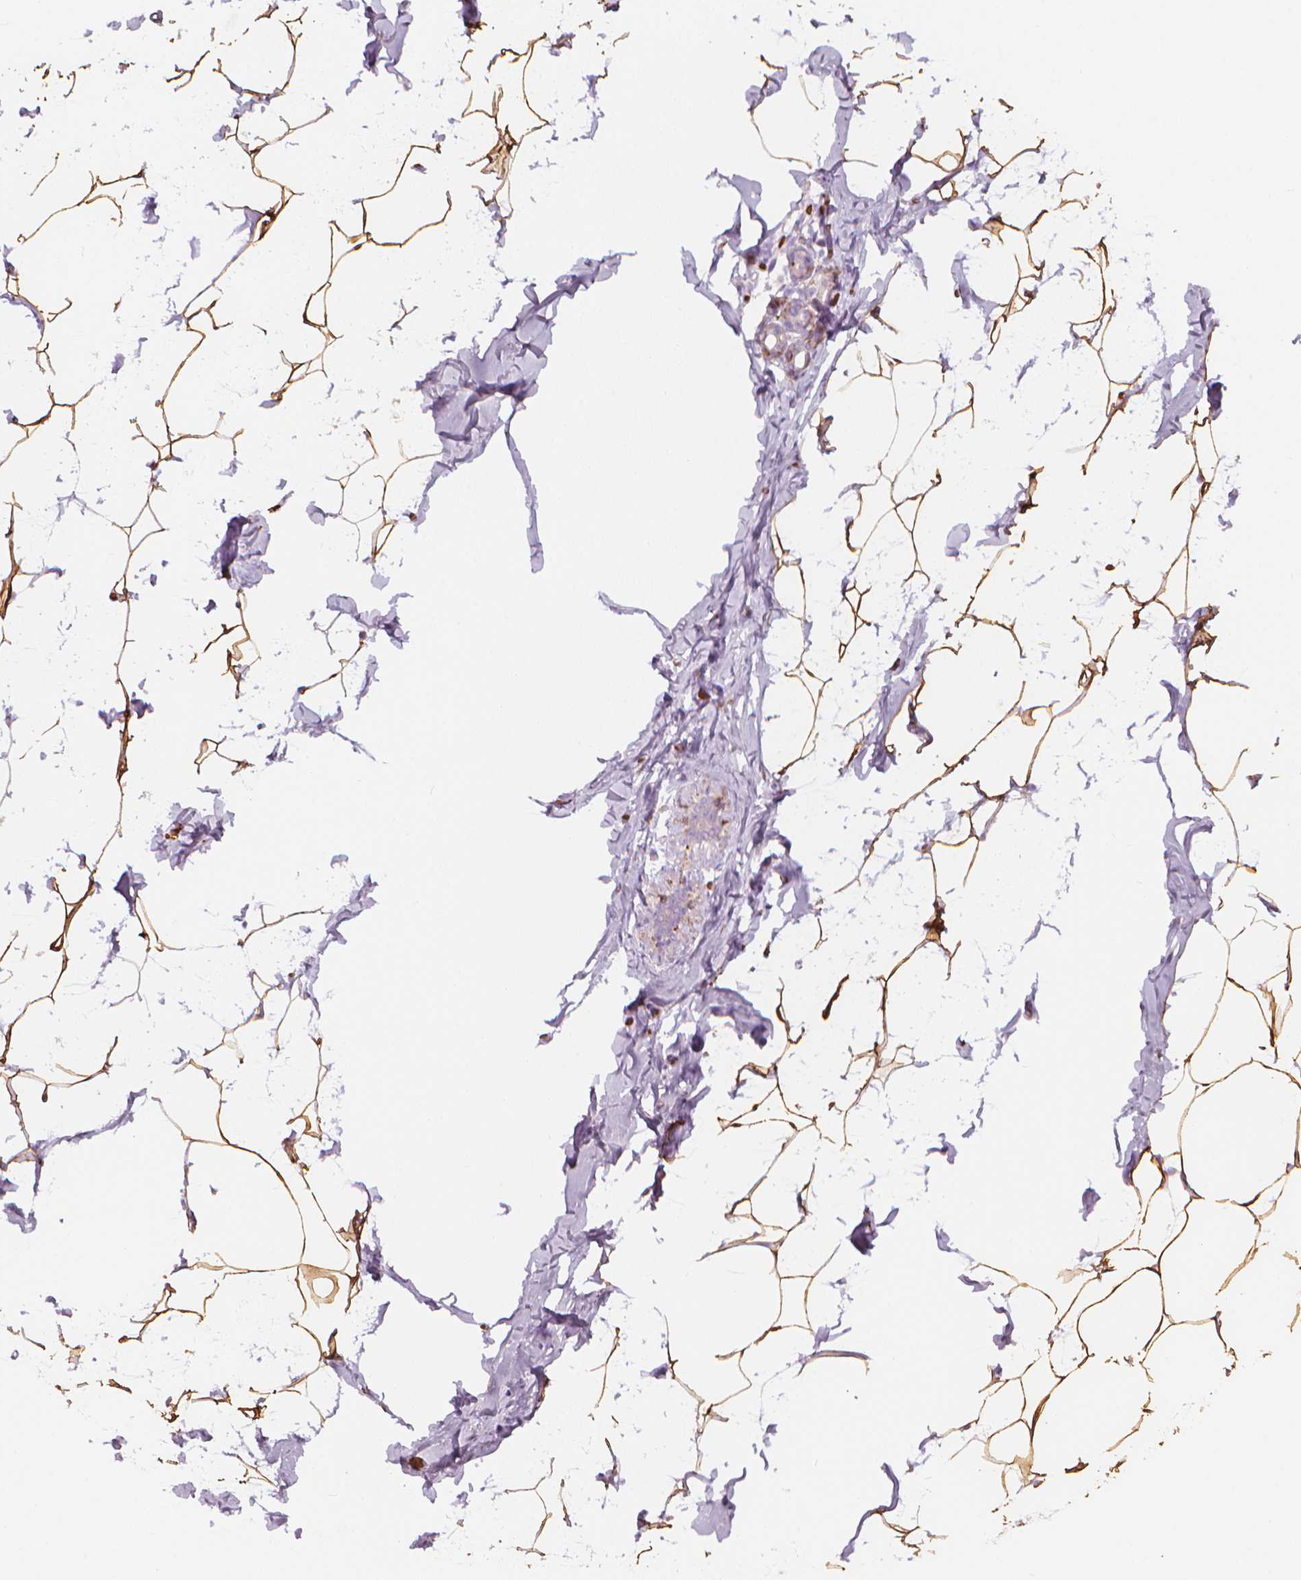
{"staining": {"intensity": "moderate", "quantity": ">75%", "location": "cytoplasmic/membranous"}, "tissue": "breast", "cell_type": "Adipocytes", "image_type": "normal", "snomed": [{"axis": "morphology", "description": "Normal tissue, NOS"}, {"axis": "topography", "description": "Breast"}], "caption": "Immunohistochemical staining of normal breast shows medium levels of moderate cytoplasmic/membranous expression in approximately >75% of adipocytes.", "gene": "CES1", "patient": {"sex": "female", "age": 32}}